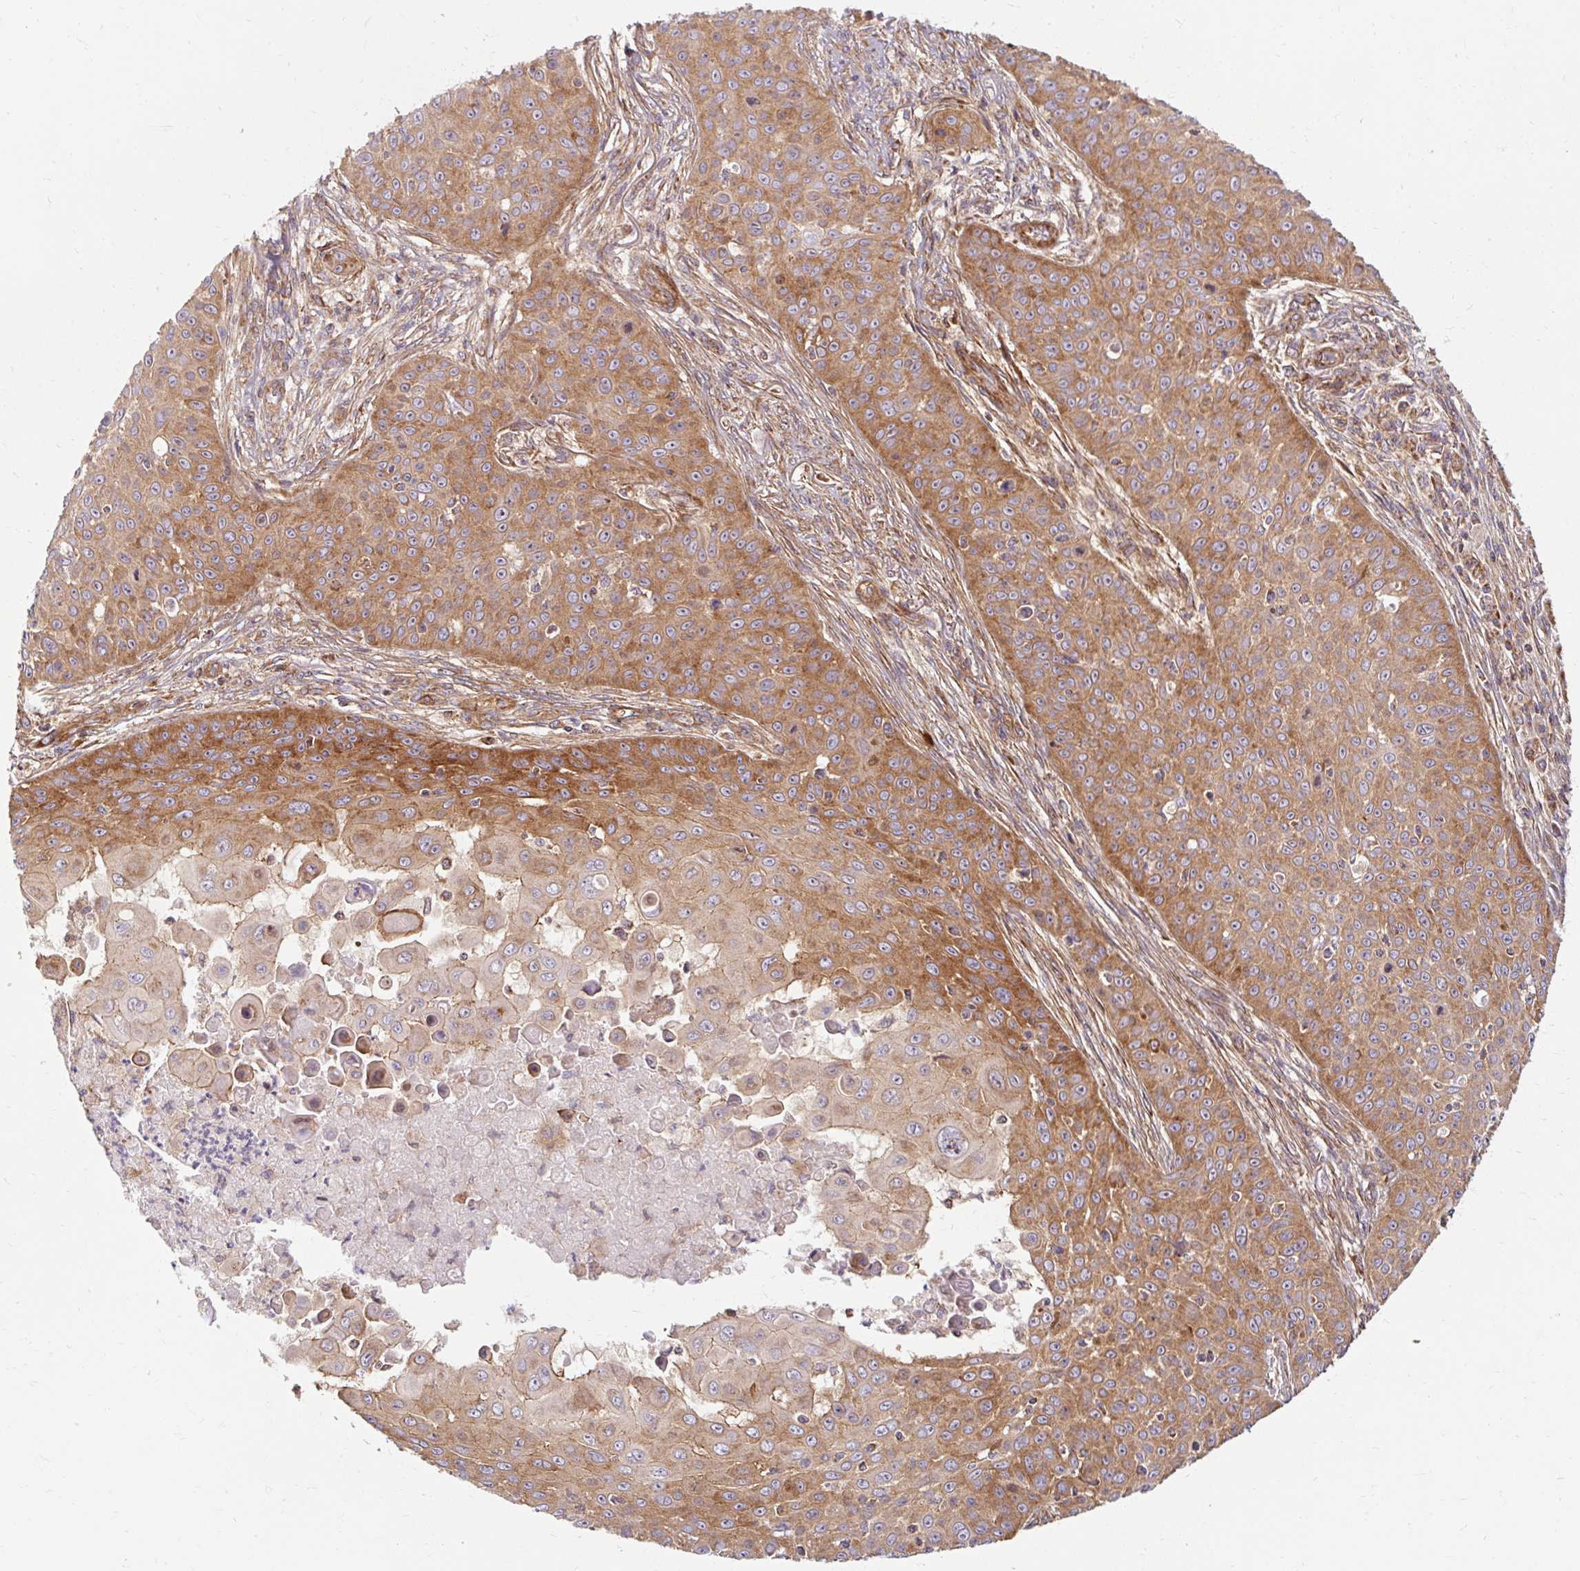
{"staining": {"intensity": "strong", "quantity": ">75%", "location": "cytoplasmic/membranous"}, "tissue": "skin cancer", "cell_type": "Tumor cells", "image_type": "cancer", "snomed": [{"axis": "morphology", "description": "Squamous cell carcinoma, NOS"}, {"axis": "topography", "description": "Skin"}], "caption": "Squamous cell carcinoma (skin) stained for a protein (brown) exhibits strong cytoplasmic/membranous positive positivity in about >75% of tumor cells.", "gene": "BTF3", "patient": {"sex": "male", "age": 82}}